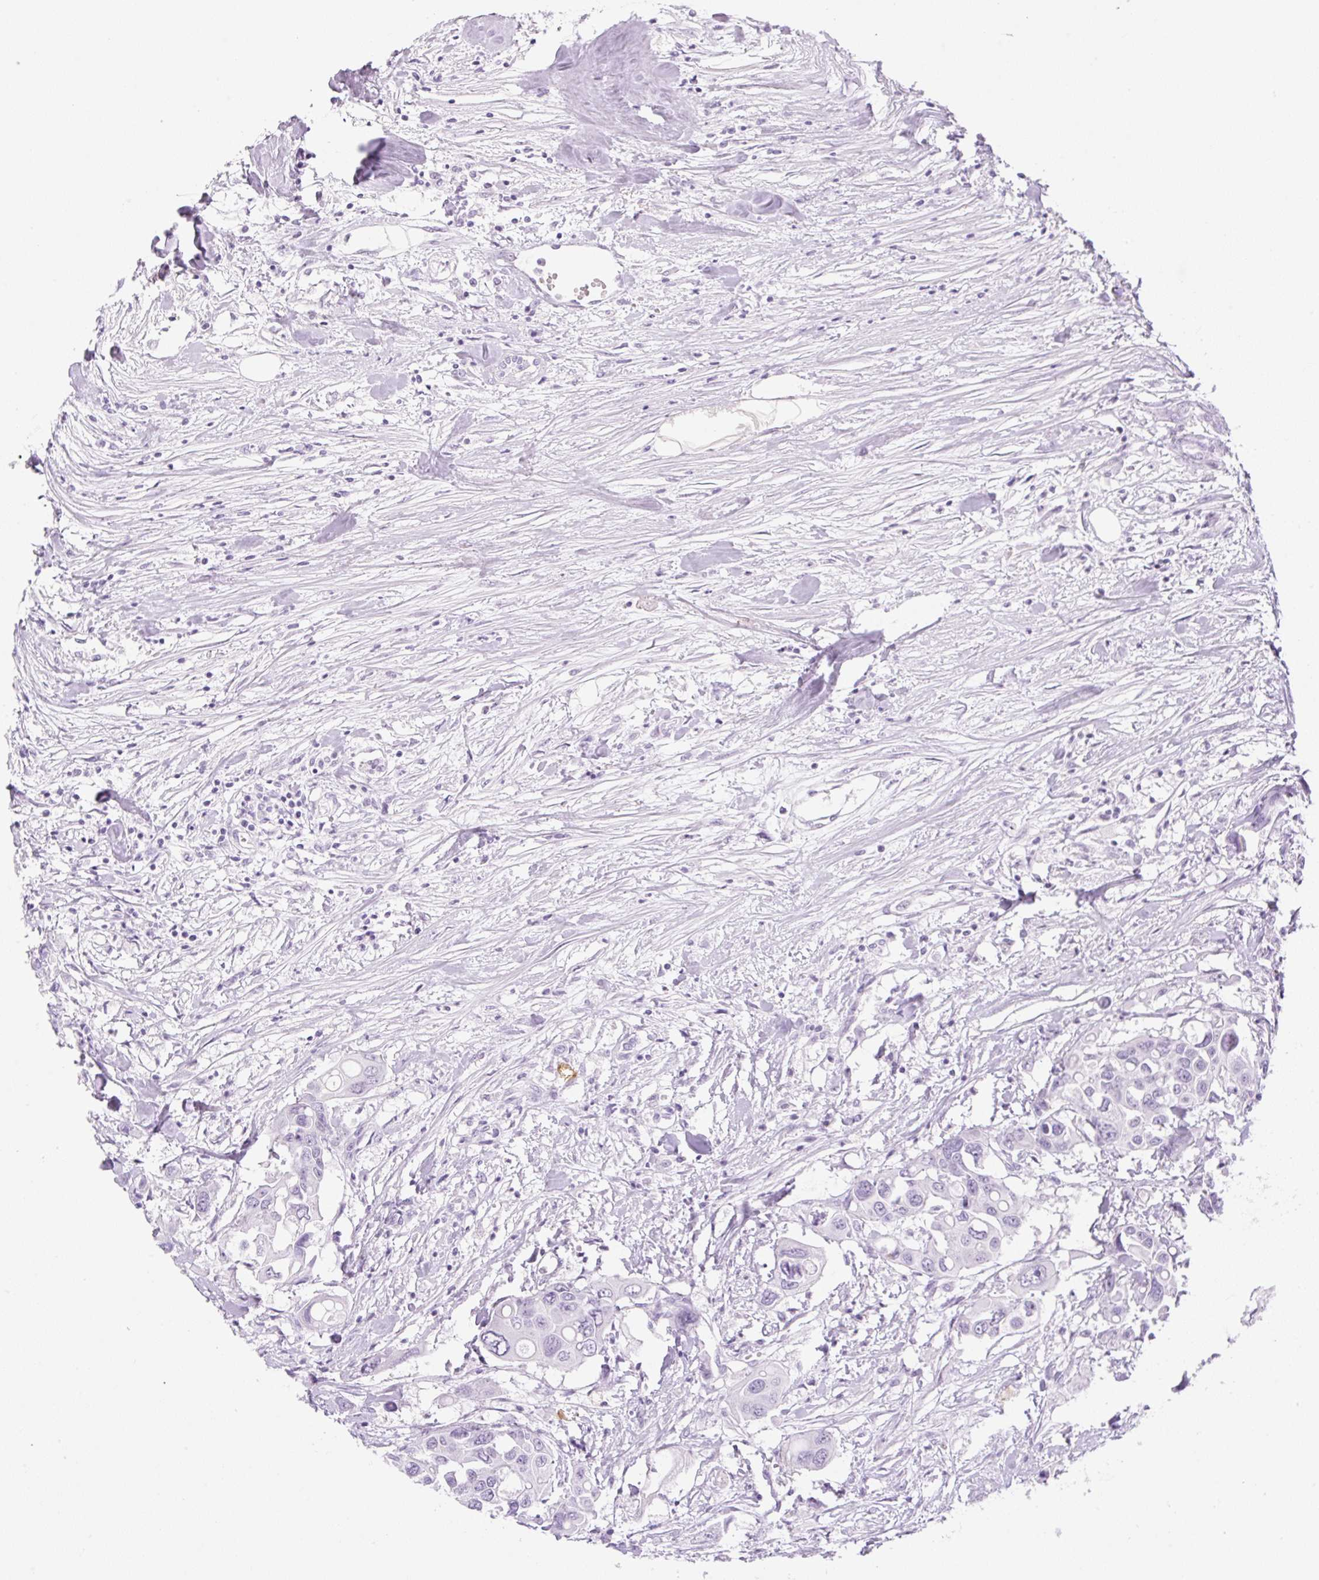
{"staining": {"intensity": "negative", "quantity": "none", "location": "none"}, "tissue": "colorectal cancer", "cell_type": "Tumor cells", "image_type": "cancer", "snomed": [{"axis": "morphology", "description": "Adenocarcinoma, NOS"}, {"axis": "topography", "description": "Colon"}], "caption": "Tumor cells are negative for brown protein staining in colorectal adenocarcinoma.", "gene": "SPRR4", "patient": {"sex": "male", "age": 77}}